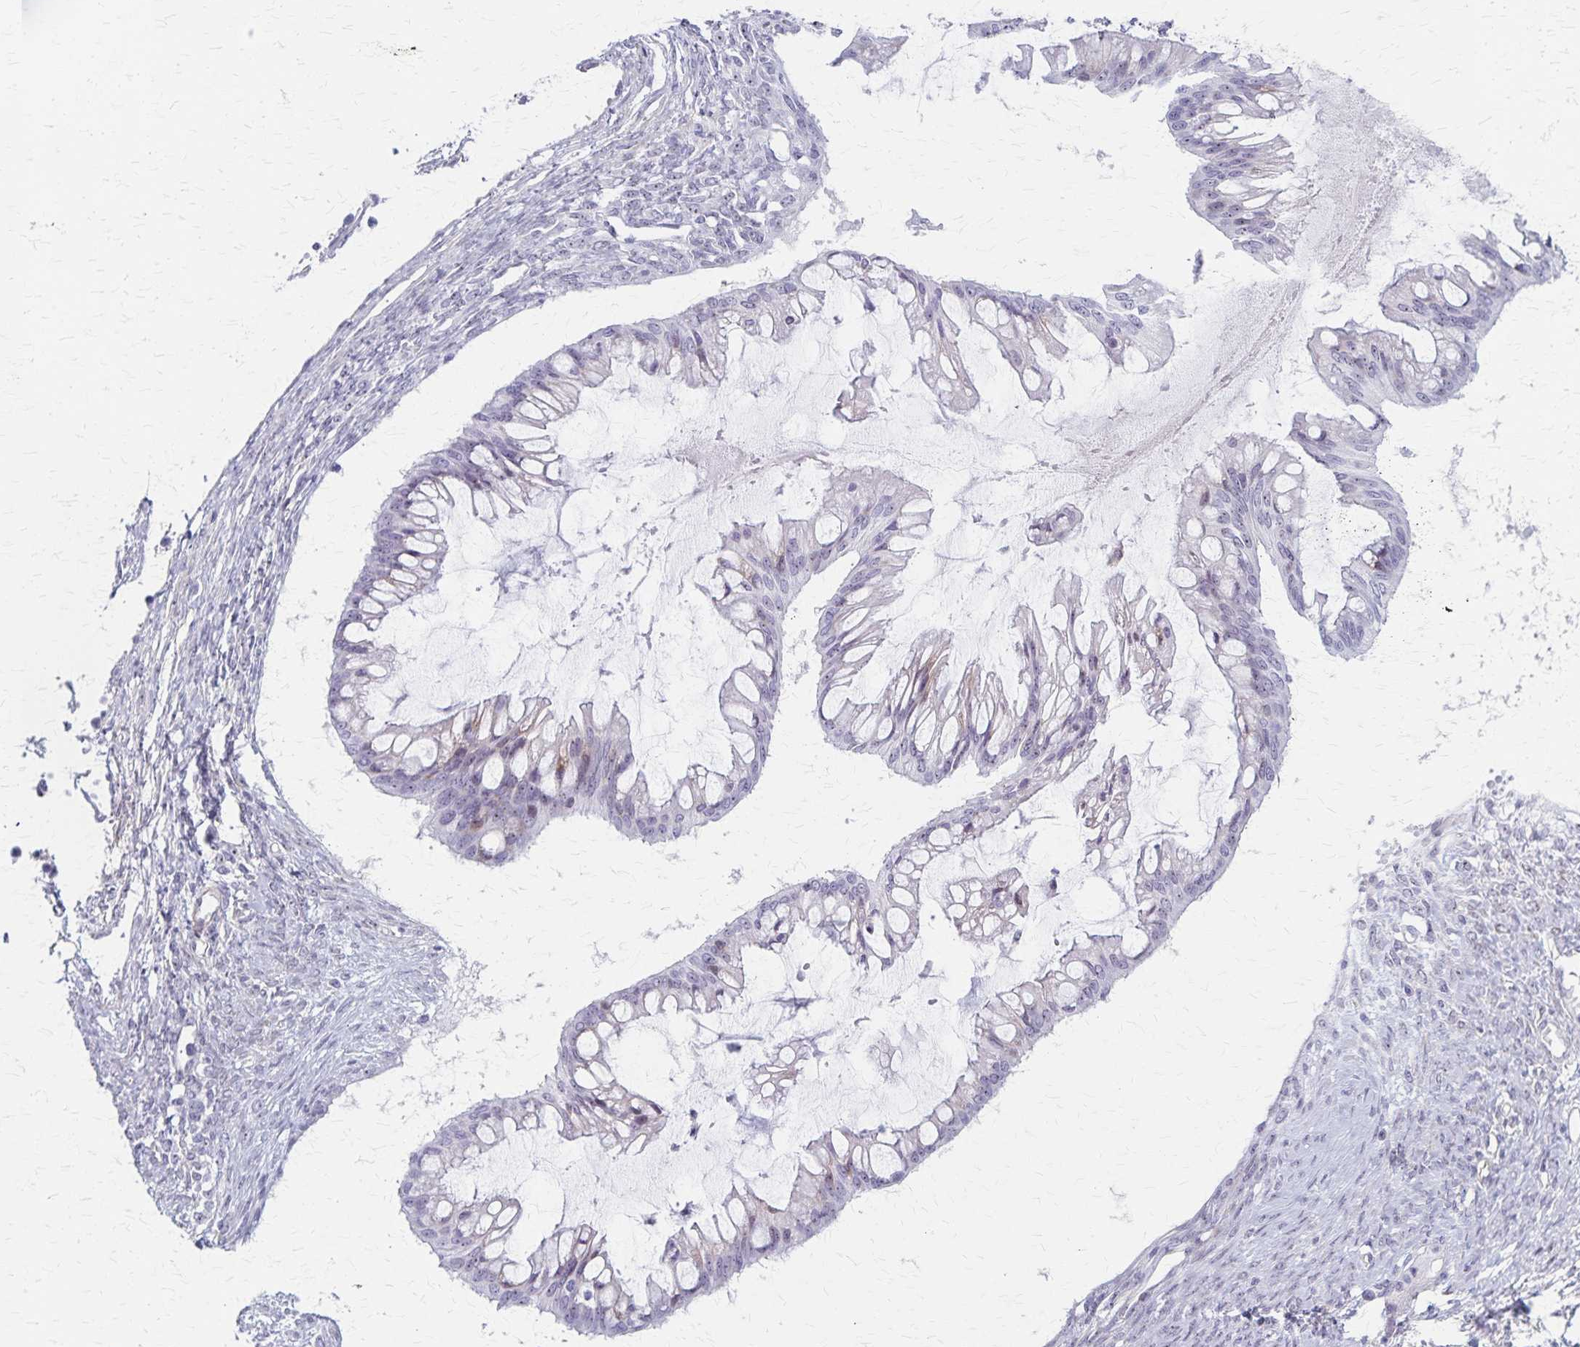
{"staining": {"intensity": "weak", "quantity": "<25%", "location": "nuclear"}, "tissue": "ovarian cancer", "cell_type": "Tumor cells", "image_type": "cancer", "snomed": [{"axis": "morphology", "description": "Cystadenocarcinoma, mucinous, NOS"}, {"axis": "topography", "description": "Ovary"}], "caption": "This is a image of immunohistochemistry staining of ovarian cancer (mucinous cystadenocarcinoma), which shows no expression in tumor cells.", "gene": "DLK2", "patient": {"sex": "female", "age": 73}}